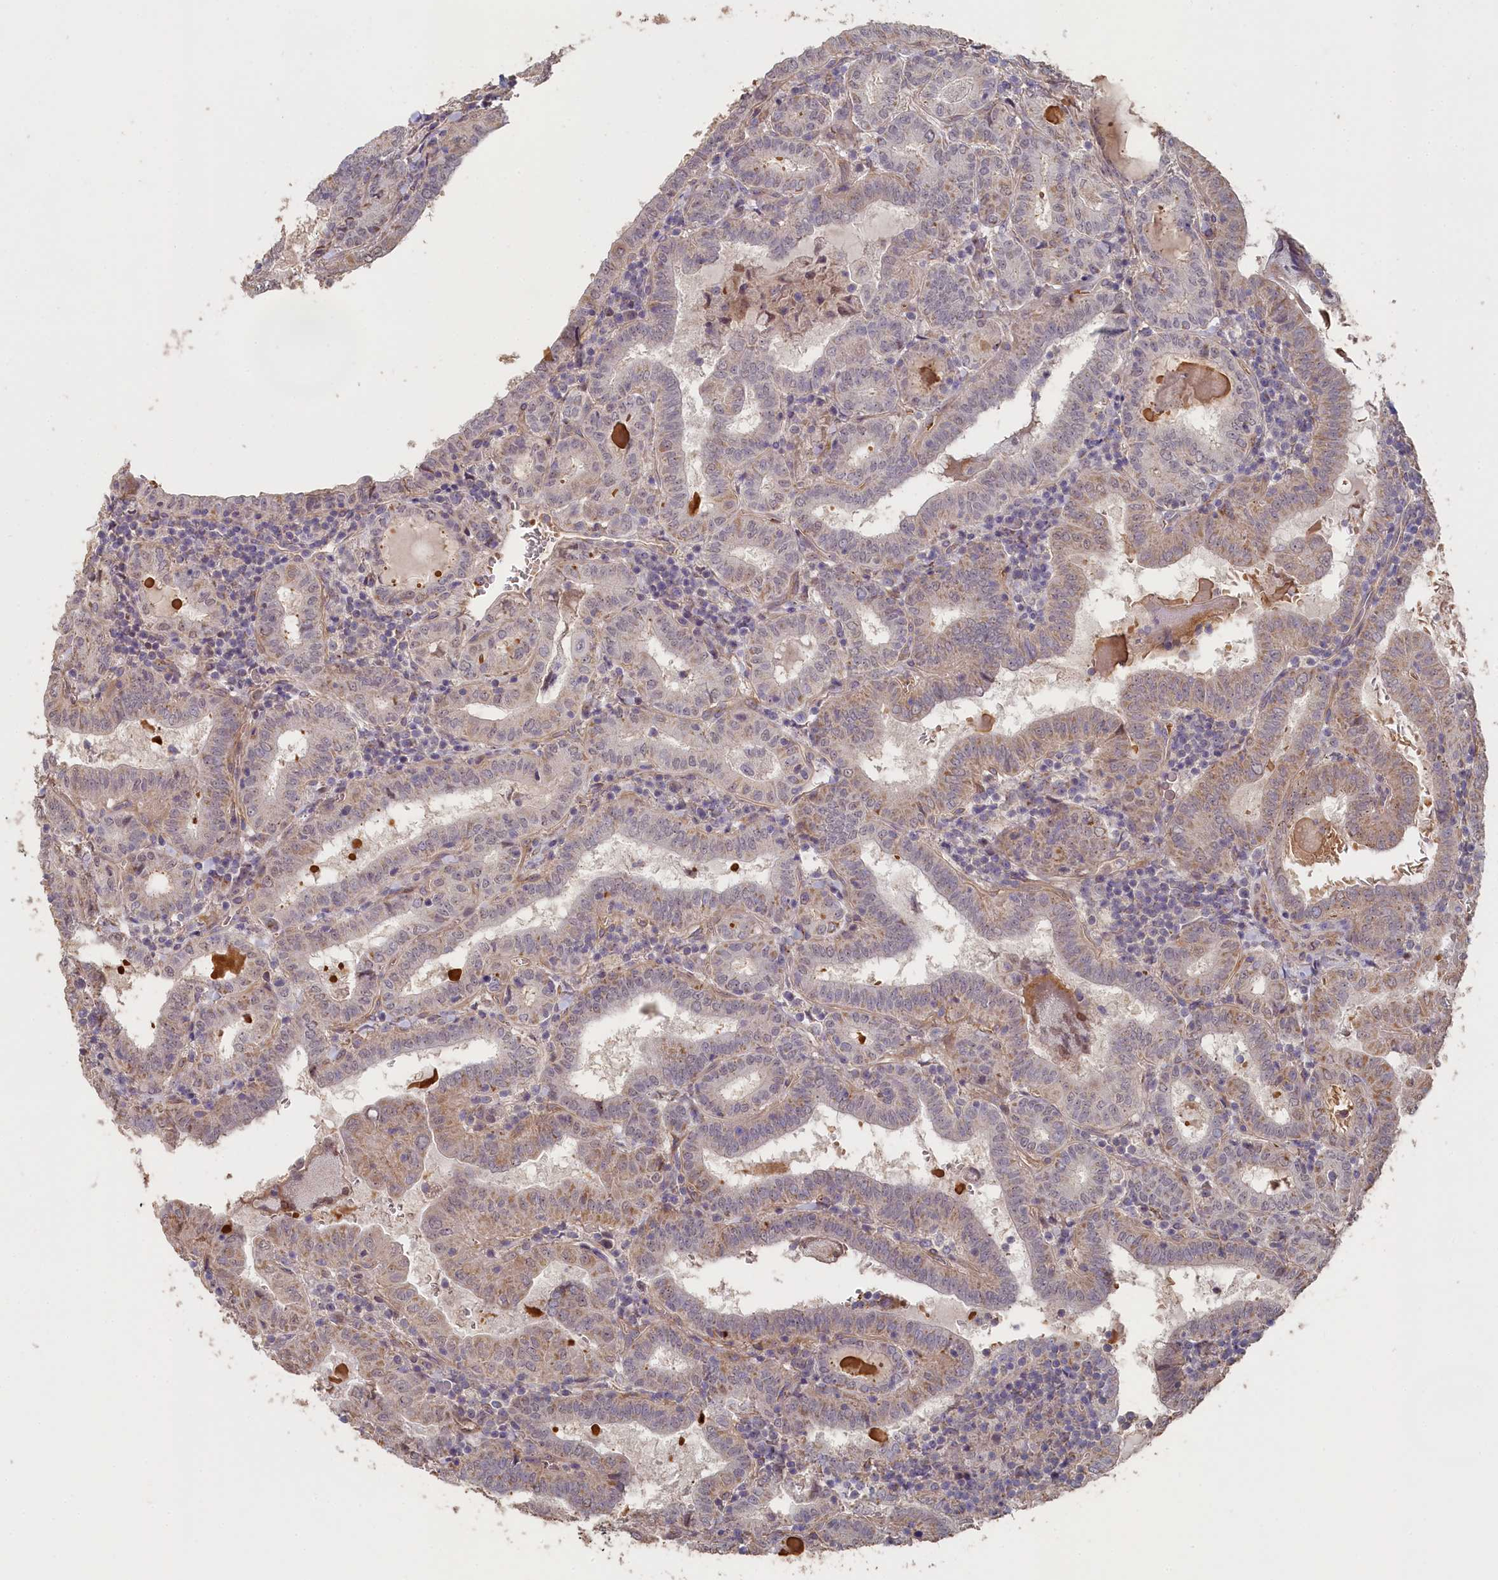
{"staining": {"intensity": "weak", "quantity": "<25%", "location": "cytoplasmic/membranous"}, "tissue": "thyroid cancer", "cell_type": "Tumor cells", "image_type": "cancer", "snomed": [{"axis": "morphology", "description": "Papillary adenocarcinoma, NOS"}, {"axis": "topography", "description": "Thyroid gland"}], "caption": "DAB (3,3'-diaminobenzidine) immunohistochemical staining of thyroid cancer (papillary adenocarcinoma) exhibits no significant staining in tumor cells. The staining was performed using DAB (3,3'-diaminobenzidine) to visualize the protein expression in brown, while the nuclei were stained in blue with hematoxylin (Magnification: 20x).", "gene": "STX16", "patient": {"sex": "female", "age": 72}}